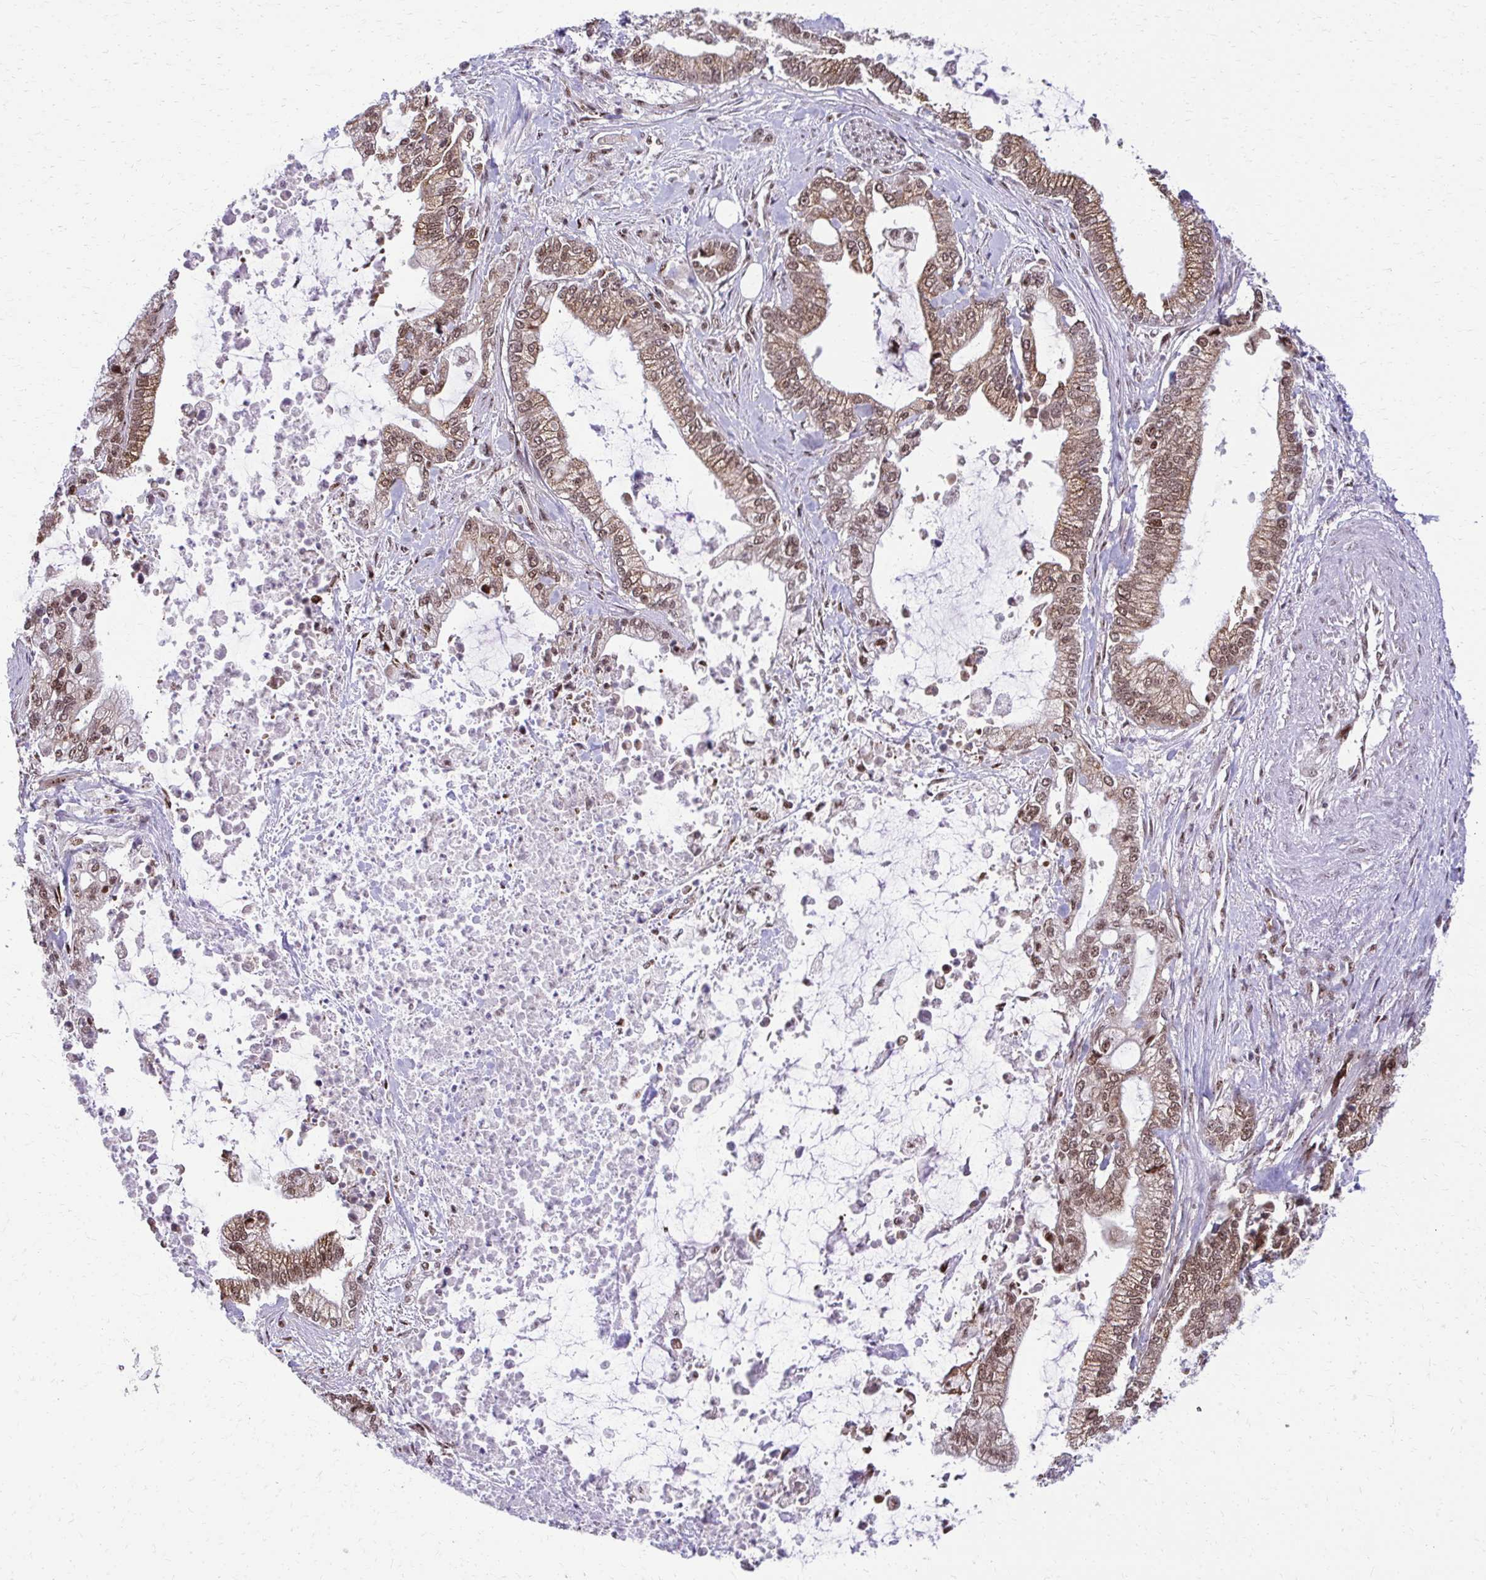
{"staining": {"intensity": "moderate", "quantity": ">75%", "location": "cytoplasmic/membranous,nuclear"}, "tissue": "pancreatic cancer", "cell_type": "Tumor cells", "image_type": "cancer", "snomed": [{"axis": "morphology", "description": "Adenocarcinoma, NOS"}, {"axis": "topography", "description": "Pancreas"}], "caption": "Immunohistochemistry histopathology image of pancreatic cancer (adenocarcinoma) stained for a protein (brown), which displays medium levels of moderate cytoplasmic/membranous and nuclear staining in approximately >75% of tumor cells.", "gene": "HOXA4", "patient": {"sex": "male", "age": 69}}